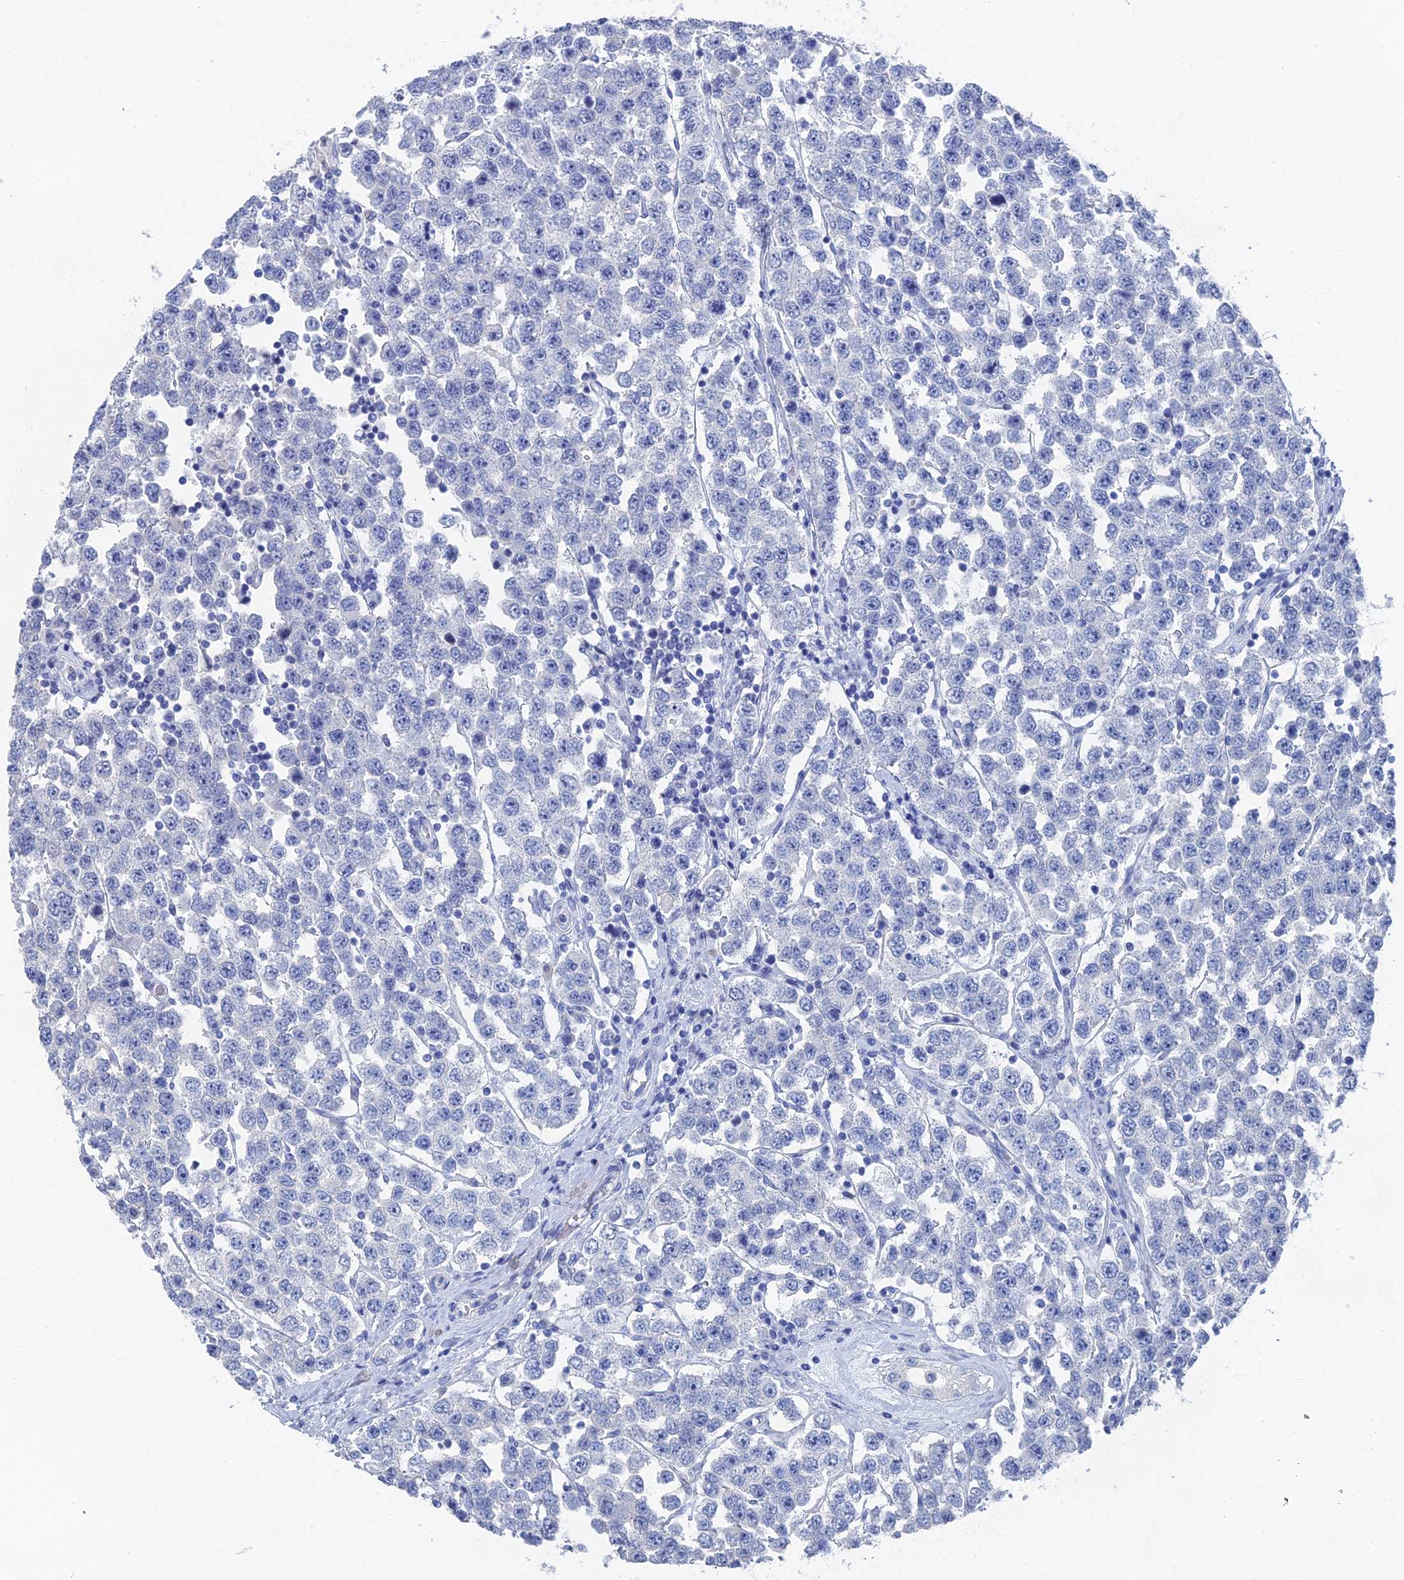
{"staining": {"intensity": "negative", "quantity": "none", "location": "none"}, "tissue": "testis cancer", "cell_type": "Tumor cells", "image_type": "cancer", "snomed": [{"axis": "morphology", "description": "Seminoma, NOS"}, {"axis": "topography", "description": "Testis"}], "caption": "Immunohistochemistry (IHC) histopathology image of neoplastic tissue: human testis cancer (seminoma) stained with DAB displays no significant protein staining in tumor cells.", "gene": "GFAP", "patient": {"sex": "male", "age": 28}}